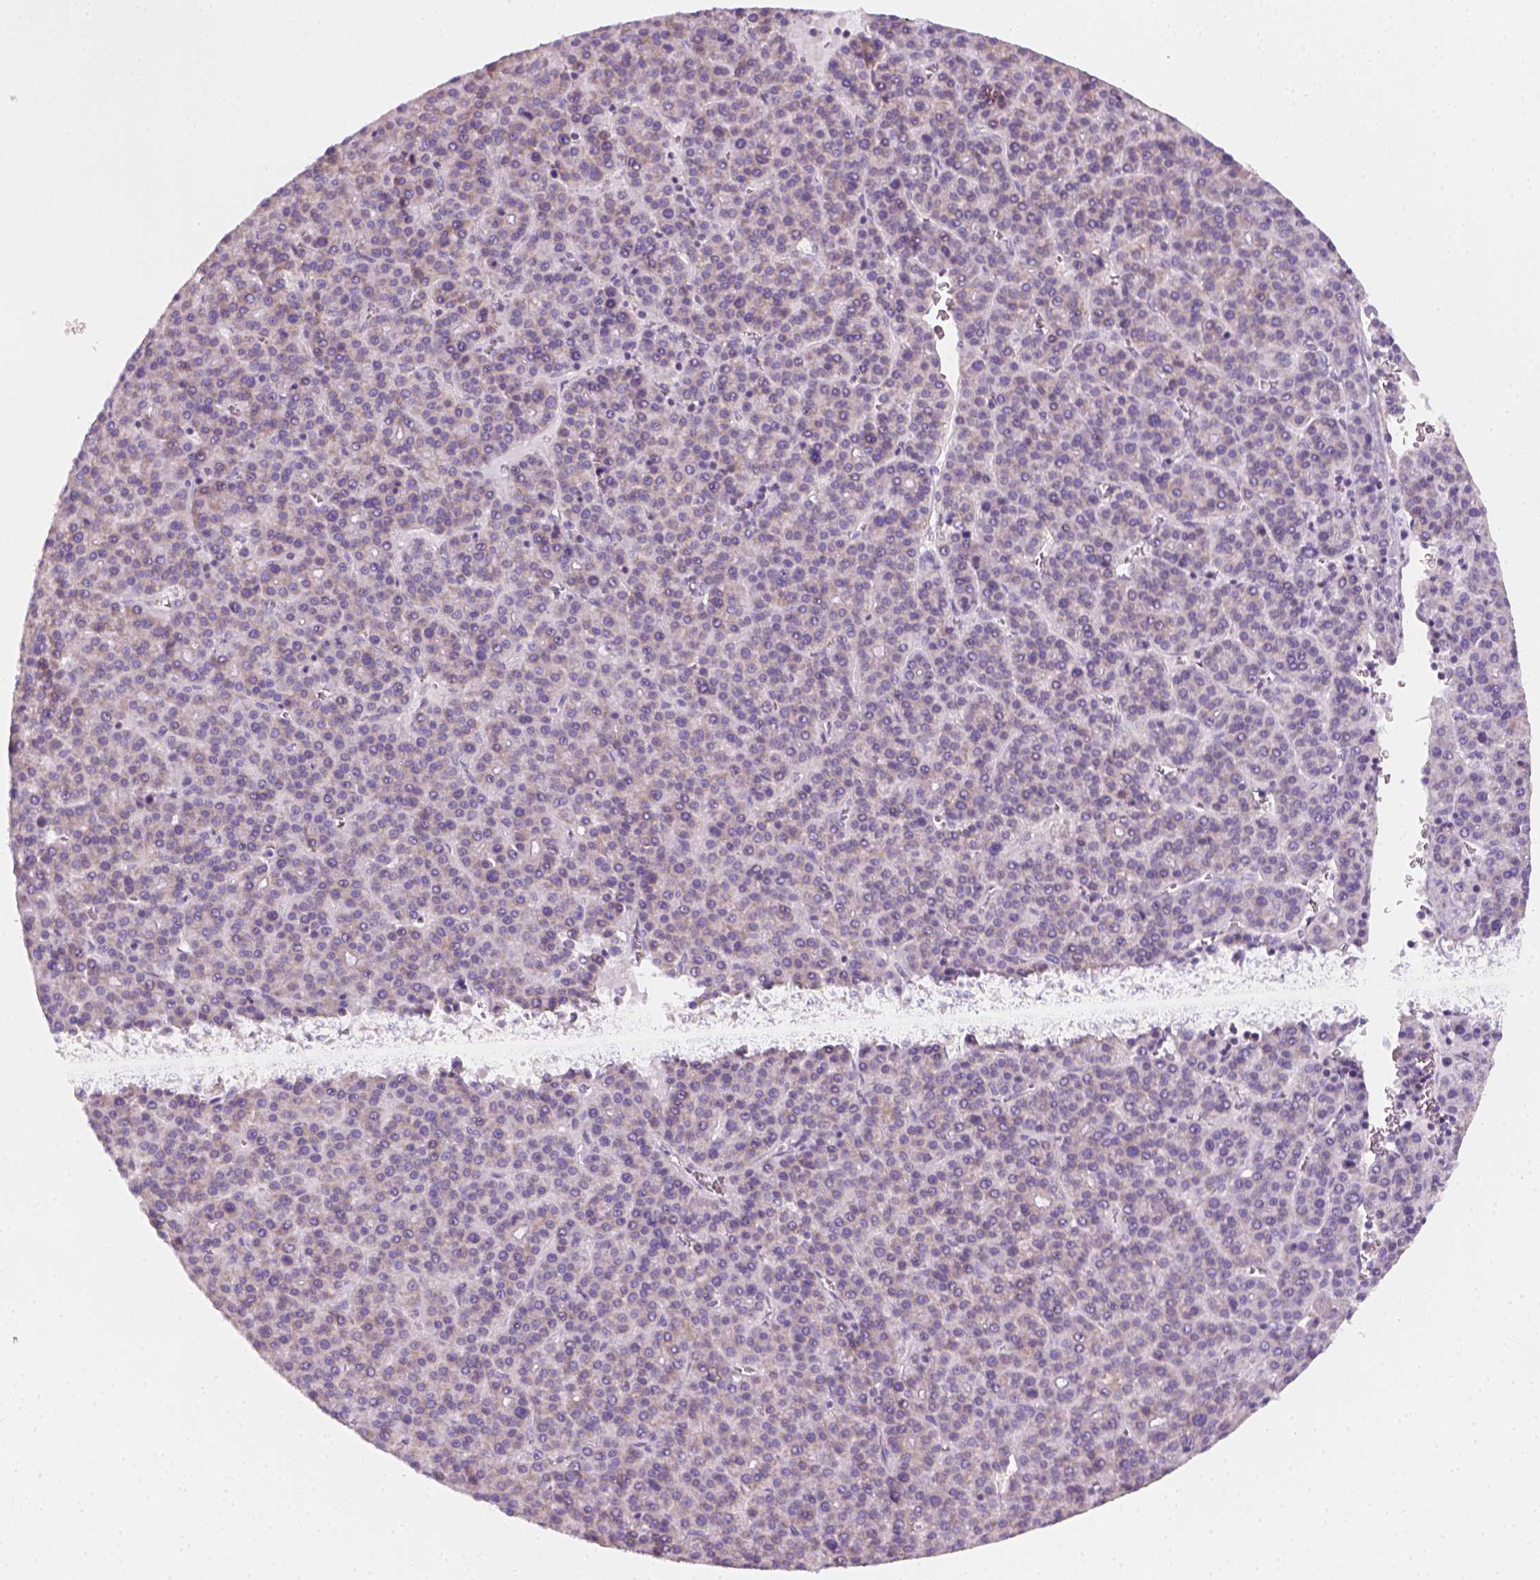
{"staining": {"intensity": "negative", "quantity": "none", "location": "none"}, "tissue": "liver cancer", "cell_type": "Tumor cells", "image_type": "cancer", "snomed": [{"axis": "morphology", "description": "Carcinoma, Hepatocellular, NOS"}, {"axis": "topography", "description": "Liver"}], "caption": "Liver cancer (hepatocellular carcinoma) was stained to show a protein in brown. There is no significant expression in tumor cells.", "gene": "AWAT2", "patient": {"sex": "female", "age": 58}}